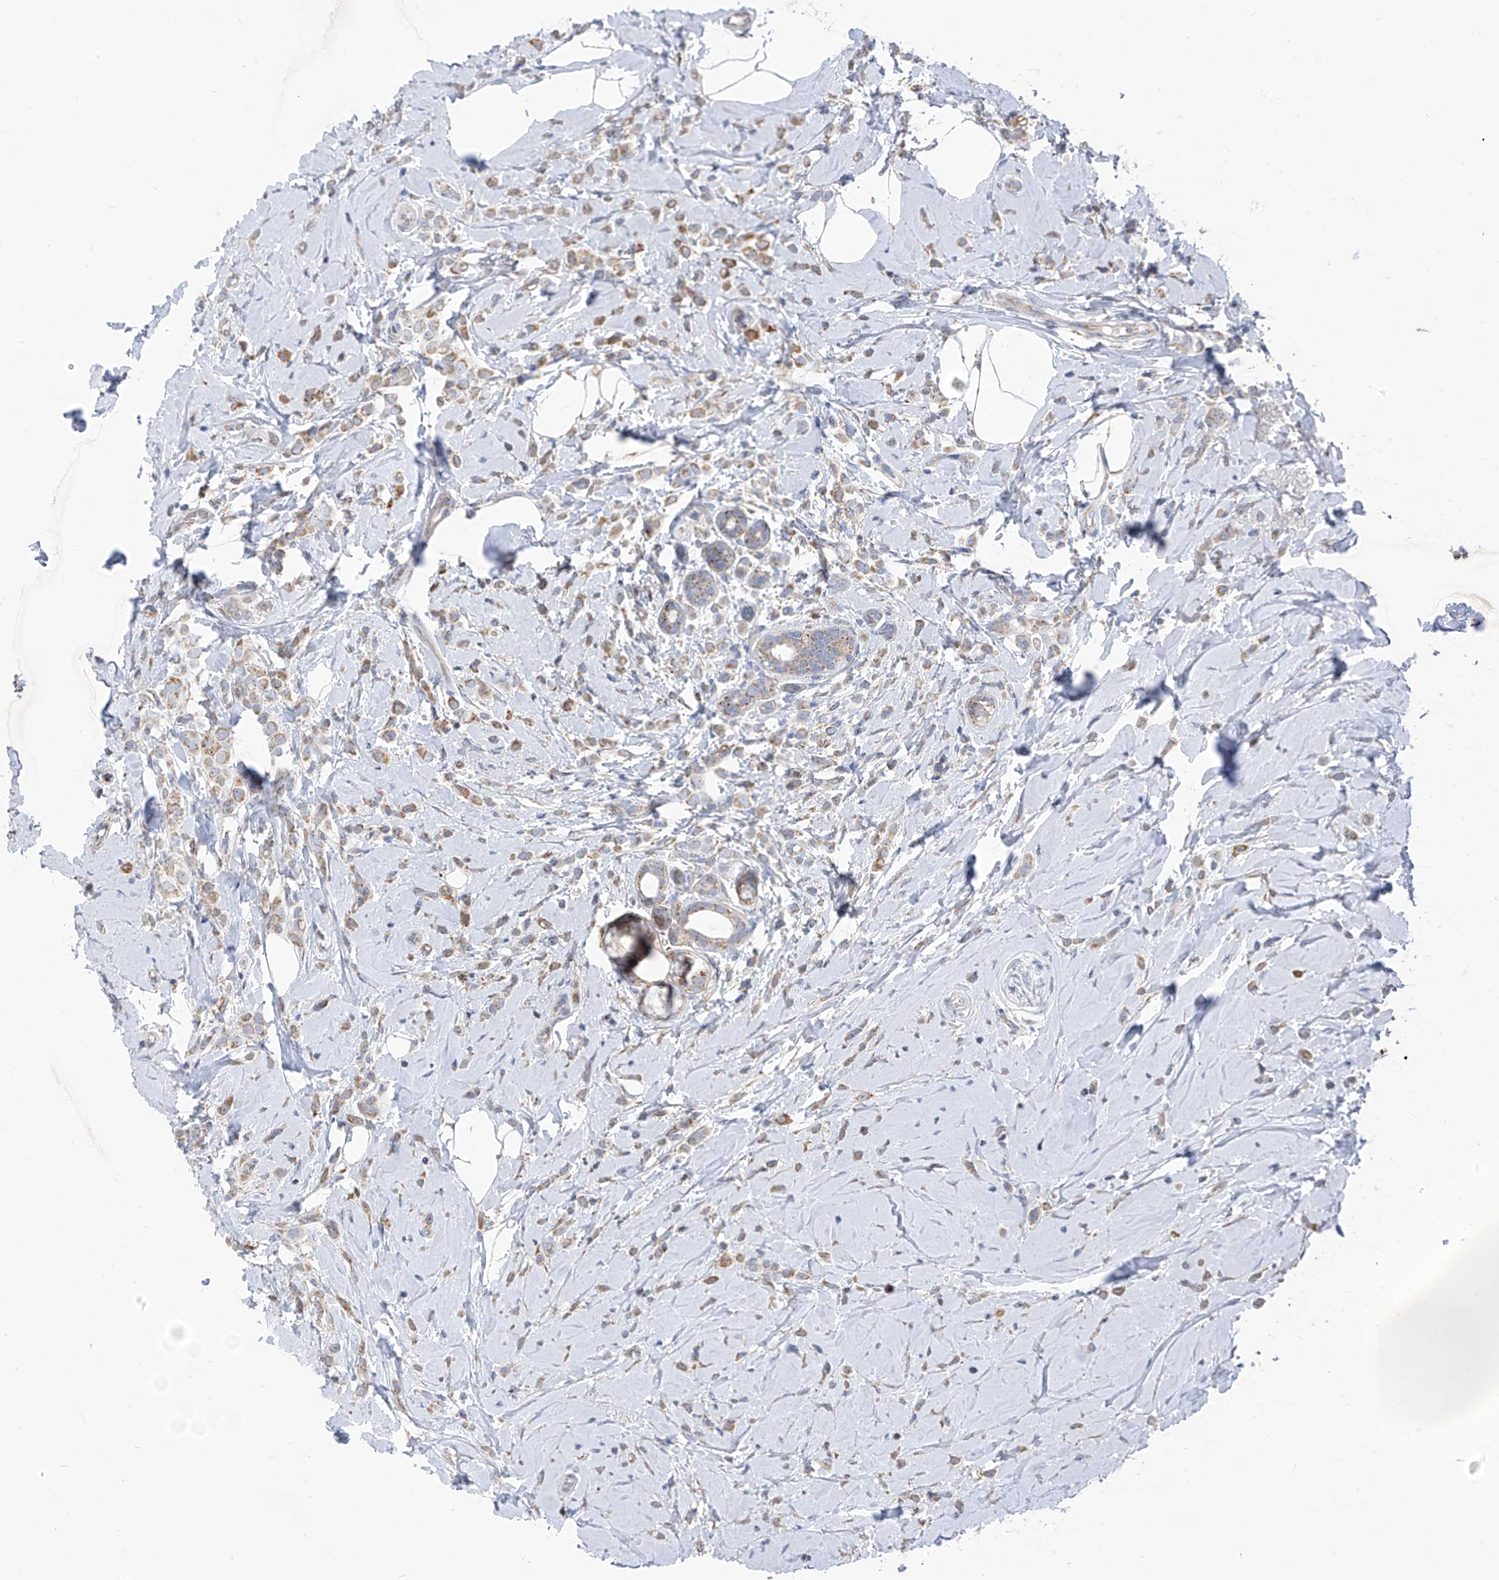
{"staining": {"intensity": "weak", "quantity": ">75%", "location": "cytoplasmic/membranous"}, "tissue": "breast cancer", "cell_type": "Tumor cells", "image_type": "cancer", "snomed": [{"axis": "morphology", "description": "Lobular carcinoma"}, {"axis": "topography", "description": "Breast"}], "caption": "Human lobular carcinoma (breast) stained with a brown dye demonstrates weak cytoplasmic/membranous positive positivity in about >75% of tumor cells.", "gene": "EOMES", "patient": {"sex": "female", "age": 47}}